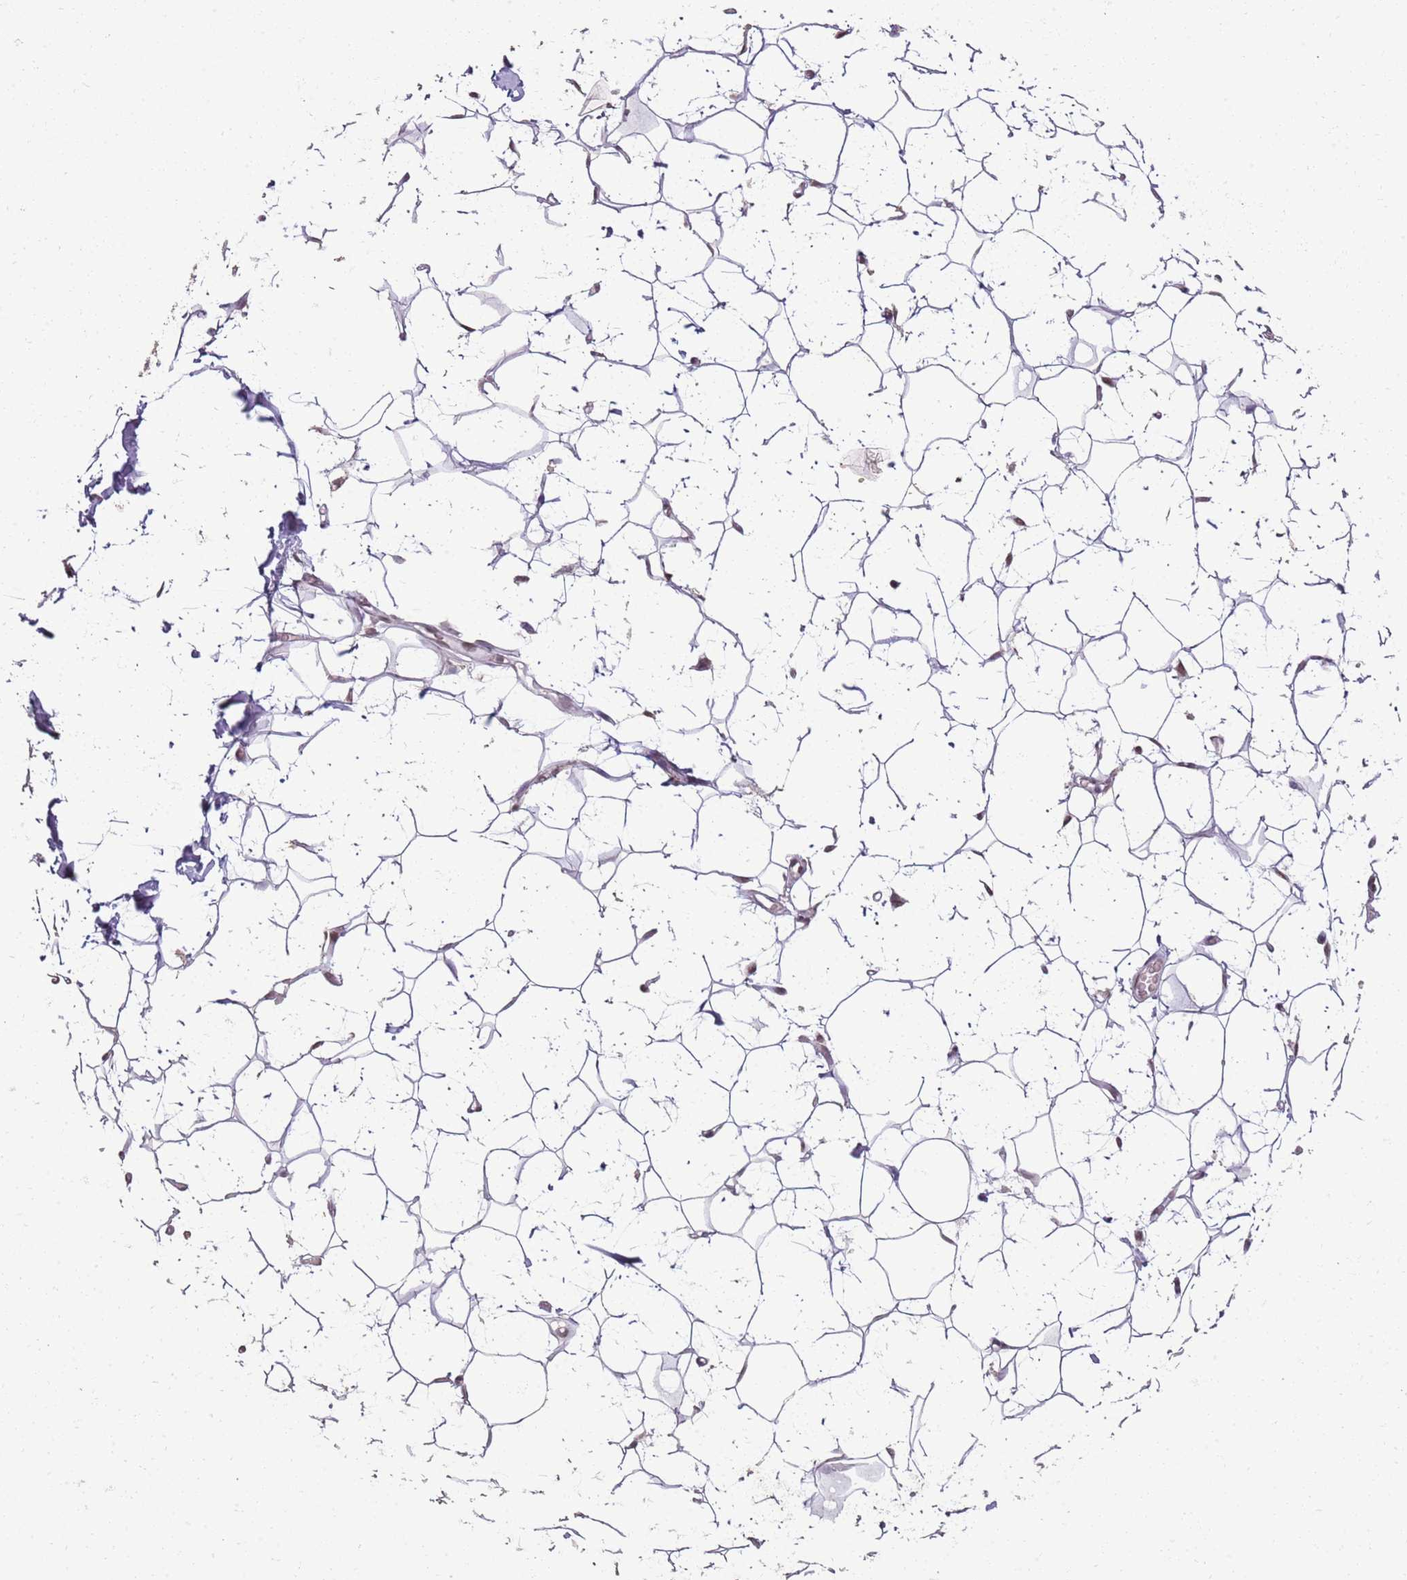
{"staining": {"intensity": "weak", "quantity": ">75%", "location": "nuclear"}, "tissue": "adipose tissue", "cell_type": "Adipocytes", "image_type": "normal", "snomed": [{"axis": "morphology", "description": "Normal tissue, NOS"}, {"axis": "topography", "description": "Breast"}], "caption": "Protein expression analysis of unremarkable human adipose tissue reveals weak nuclear positivity in approximately >75% of adipocytes. (IHC, brightfield microscopy, high magnification).", "gene": "ARL14EP", "patient": {"sex": "female", "age": 26}}